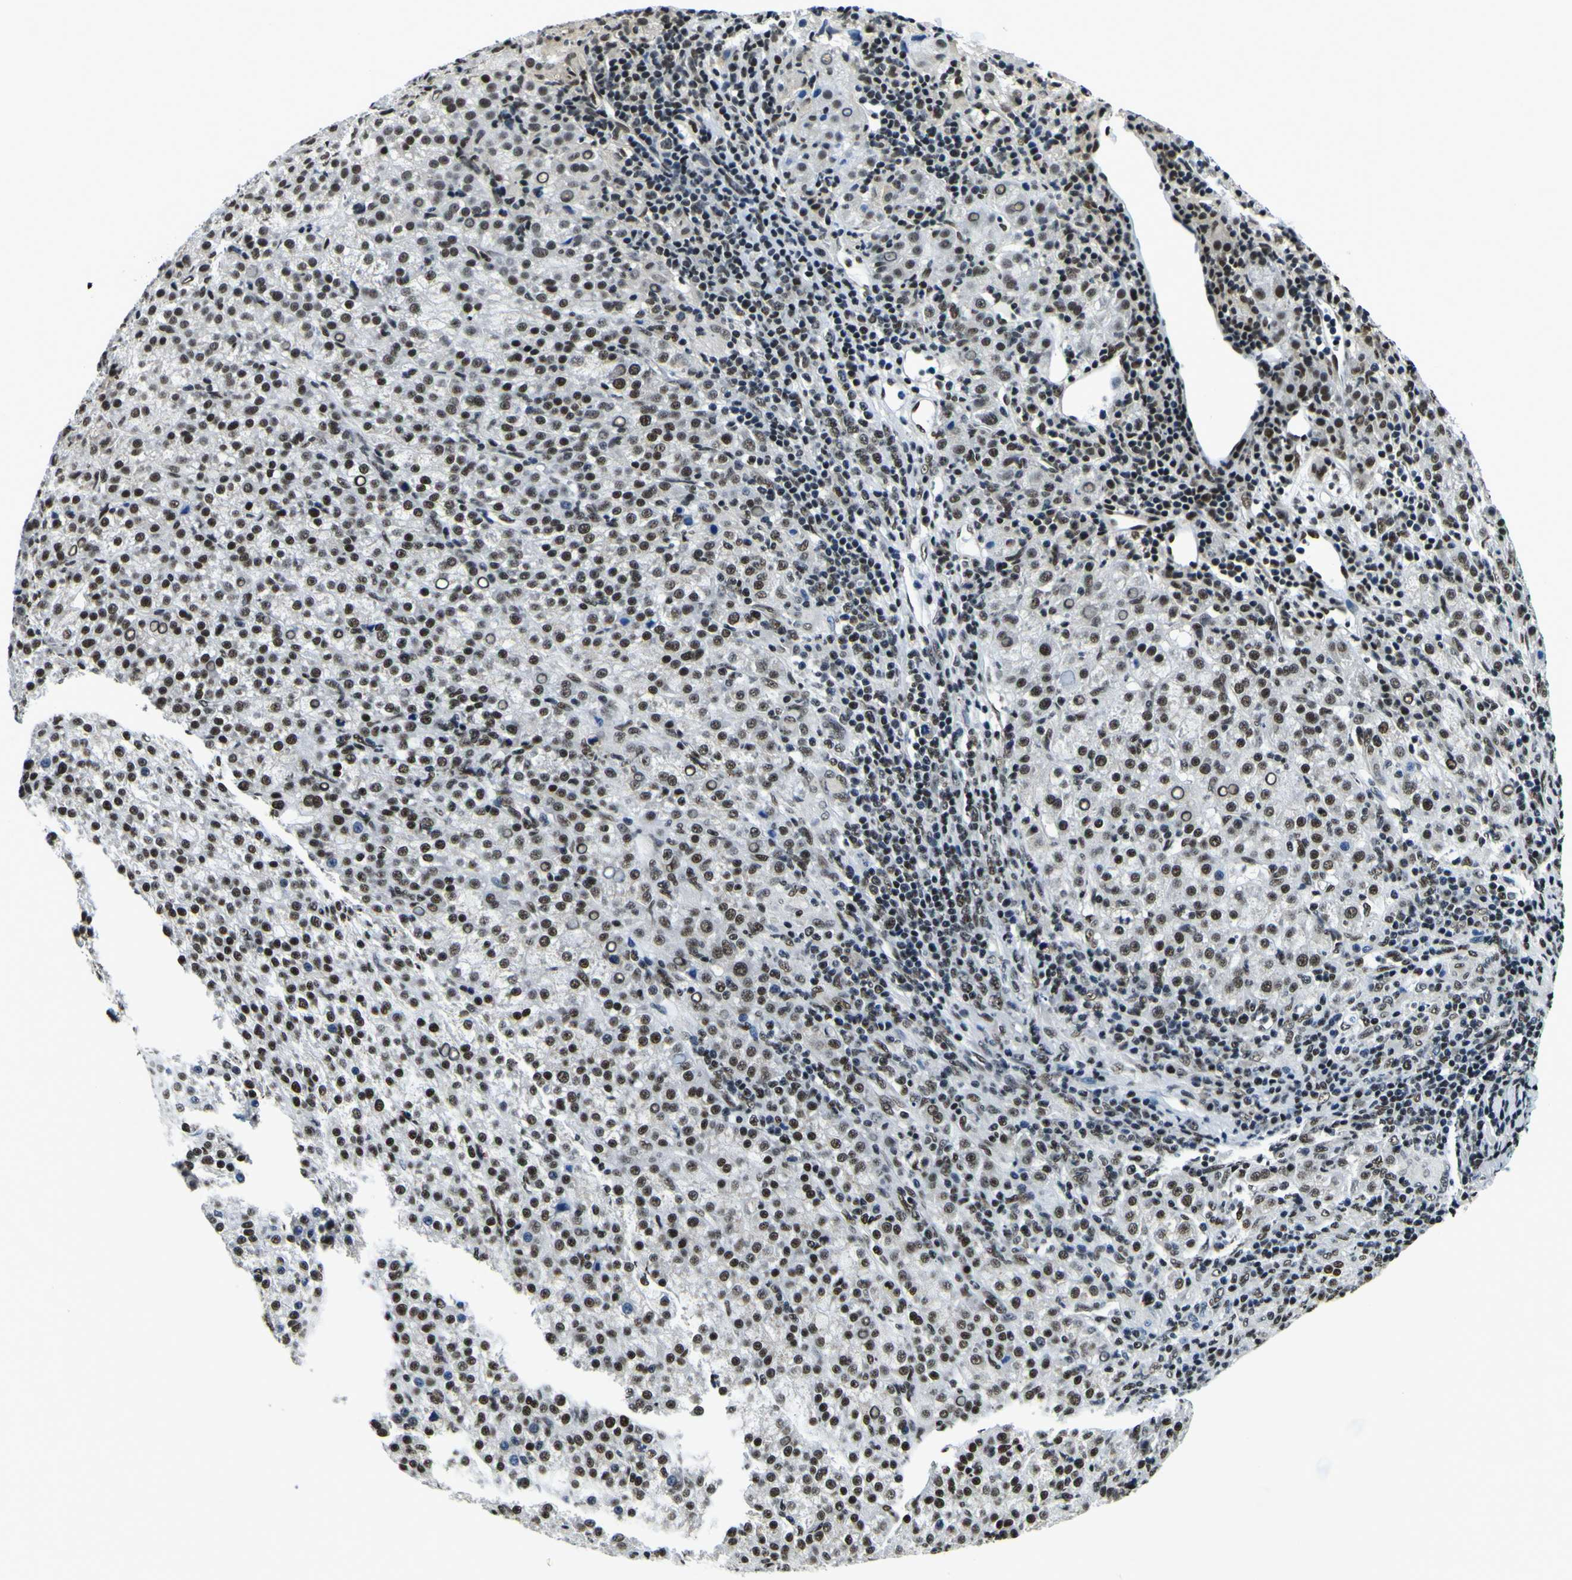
{"staining": {"intensity": "strong", "quantity": ">75%", "location": "nuclear"}, "tissue": "liver cancer", "cell_type": "Tumor cells", "image_type": "cancer", "snomed": [{"axis": "morphology", "description": "Carcinoma, Hepatocellular, NOS"}, {"axis": "topography", "description": "Liver"}], "caption": "IHC image of liver cancer (hepatocellular carcinoma) stained for a protein (brown), which reveals high levels of strong nuclear staining in approximately >75% of tumor cells.", "gene": "SP1", "patient": {"sex": "female", "age": 58}}